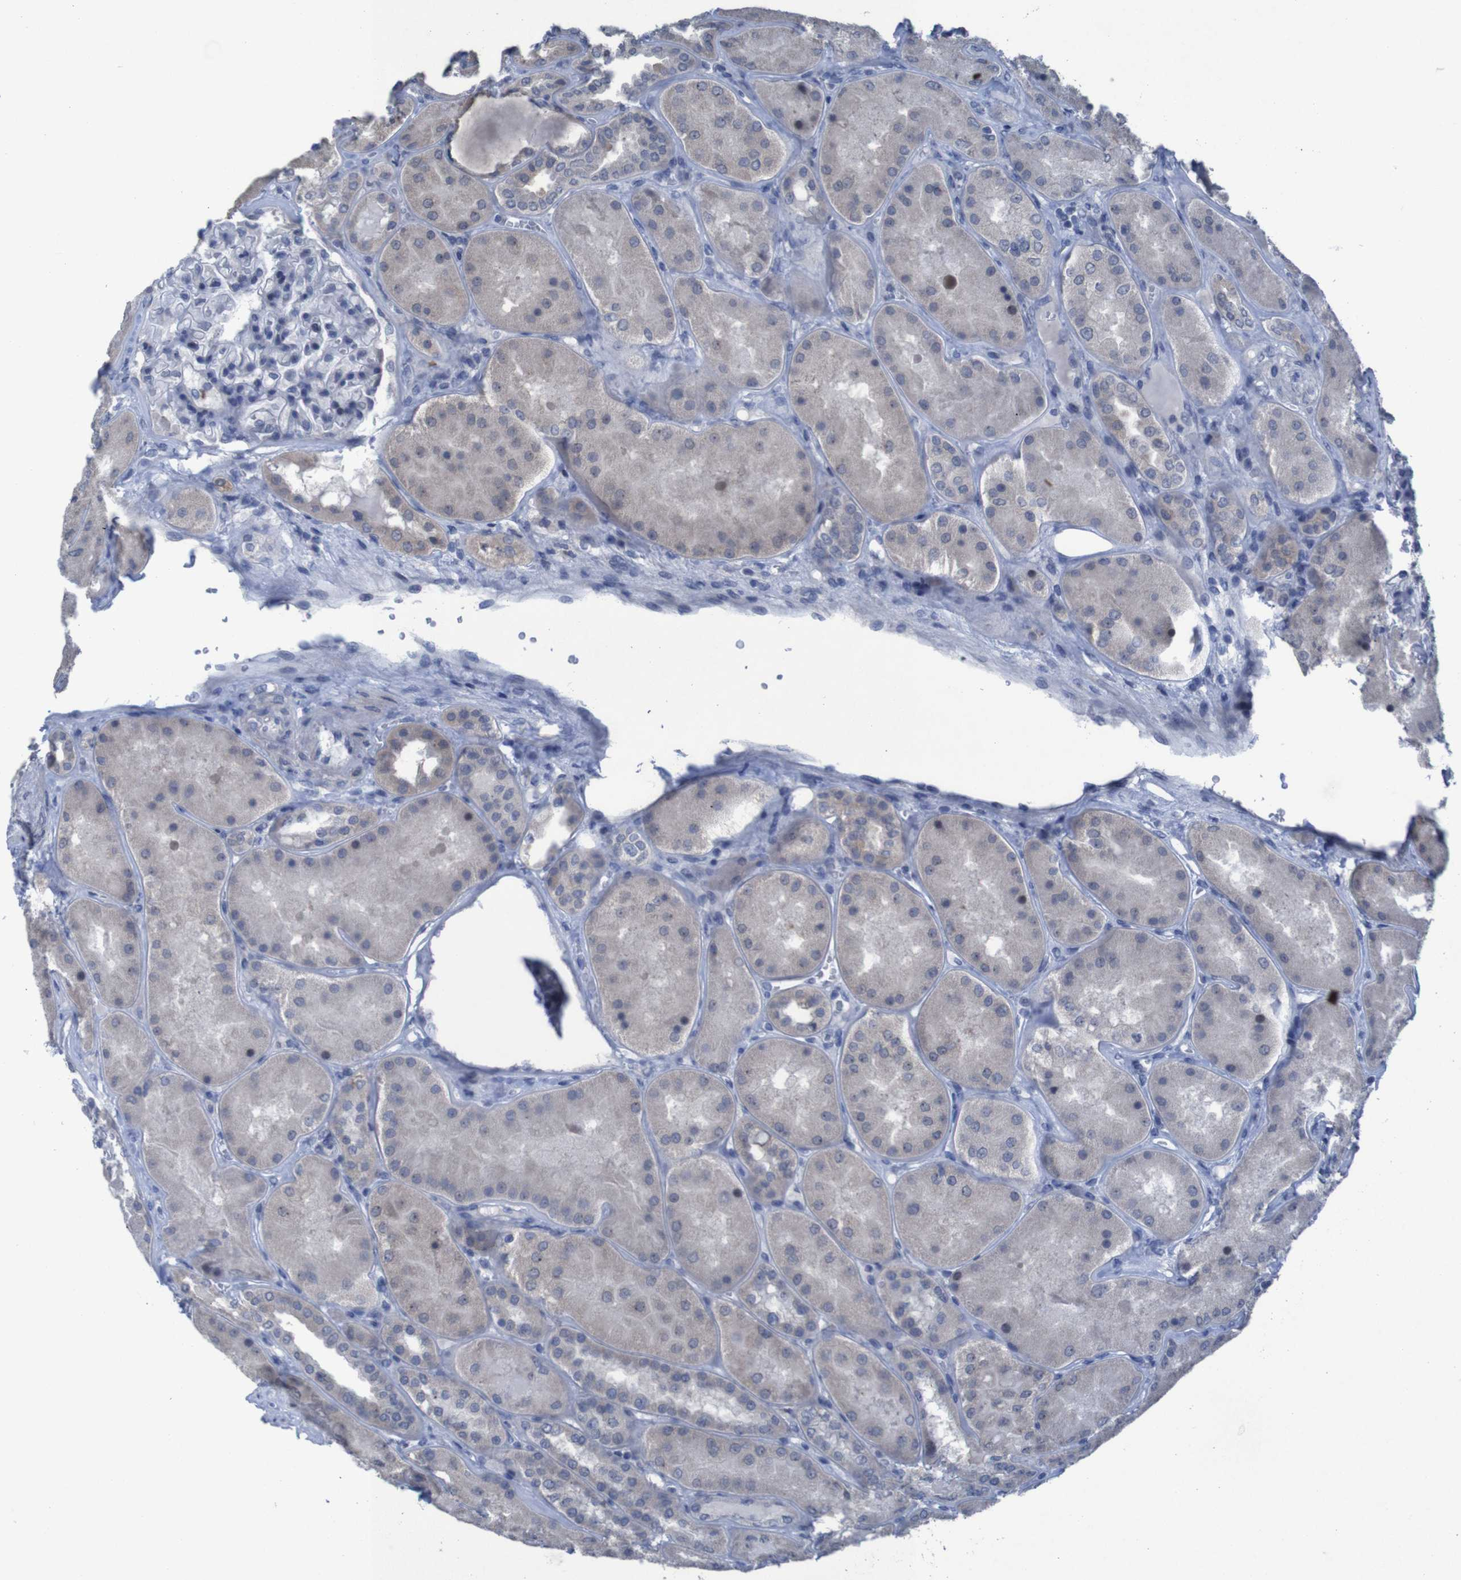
{"staining": {"intensity": "negative", "quantity": "none", "location": "none"}, "tissue": "kidney", "cell_type": "Cells in glomeruli", "image_type": "normal", "snomed": [{"axis": "morphology", "description": "Normal tissue, NOS"}, {"axis": "topography", "description": "Kidney"}], "caption": "The IHC micrograph has no significant expression in cells in glomeruli of kidney. (DAB immunohistochemistry (IHC), high magnification).", "gene": "CLDN18", "patient": {"sex": "female", "age": 56}}